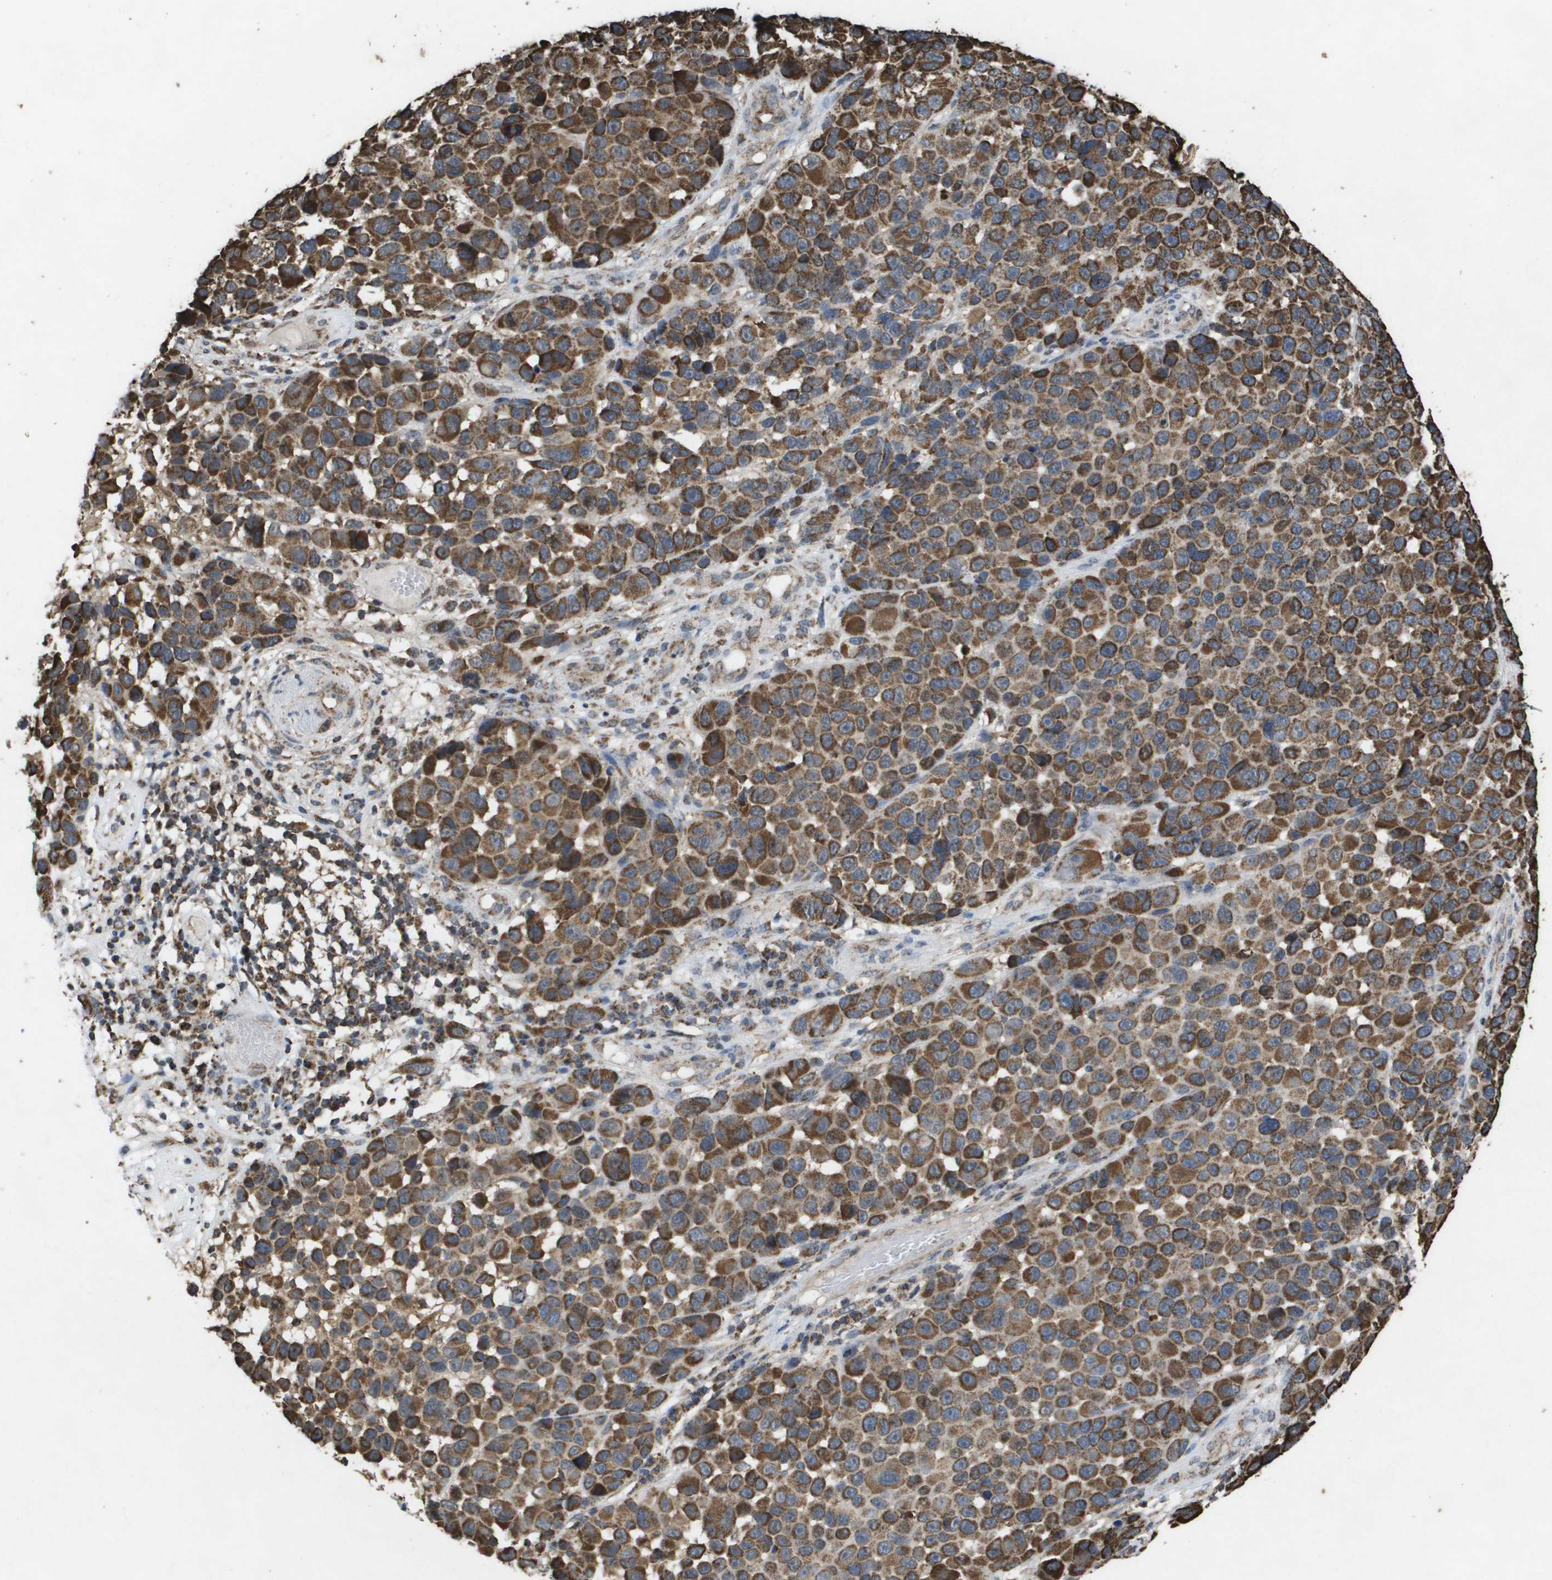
{"staining": {"intensity": "moderate", "quantity": ">75%", "location": "cytoplasmic/membranous"}, "tissue": "melanoma", "cell_type": "Tumor cells", "image_type": "cancer", "snomed": [{"axis": "morphology", "description": "Malignant melanoma, NOS"}, {"axis": "topography", "description": "Skin"}], "caption": "Immunohistochemical staining of malignant melanoma exhibits medium levels of moderate cytoplasmic/membranous staining in approximately >75% of tumor cells.", "gene": "HSPE1", "patient": {"sex": "male", "age": 53}}